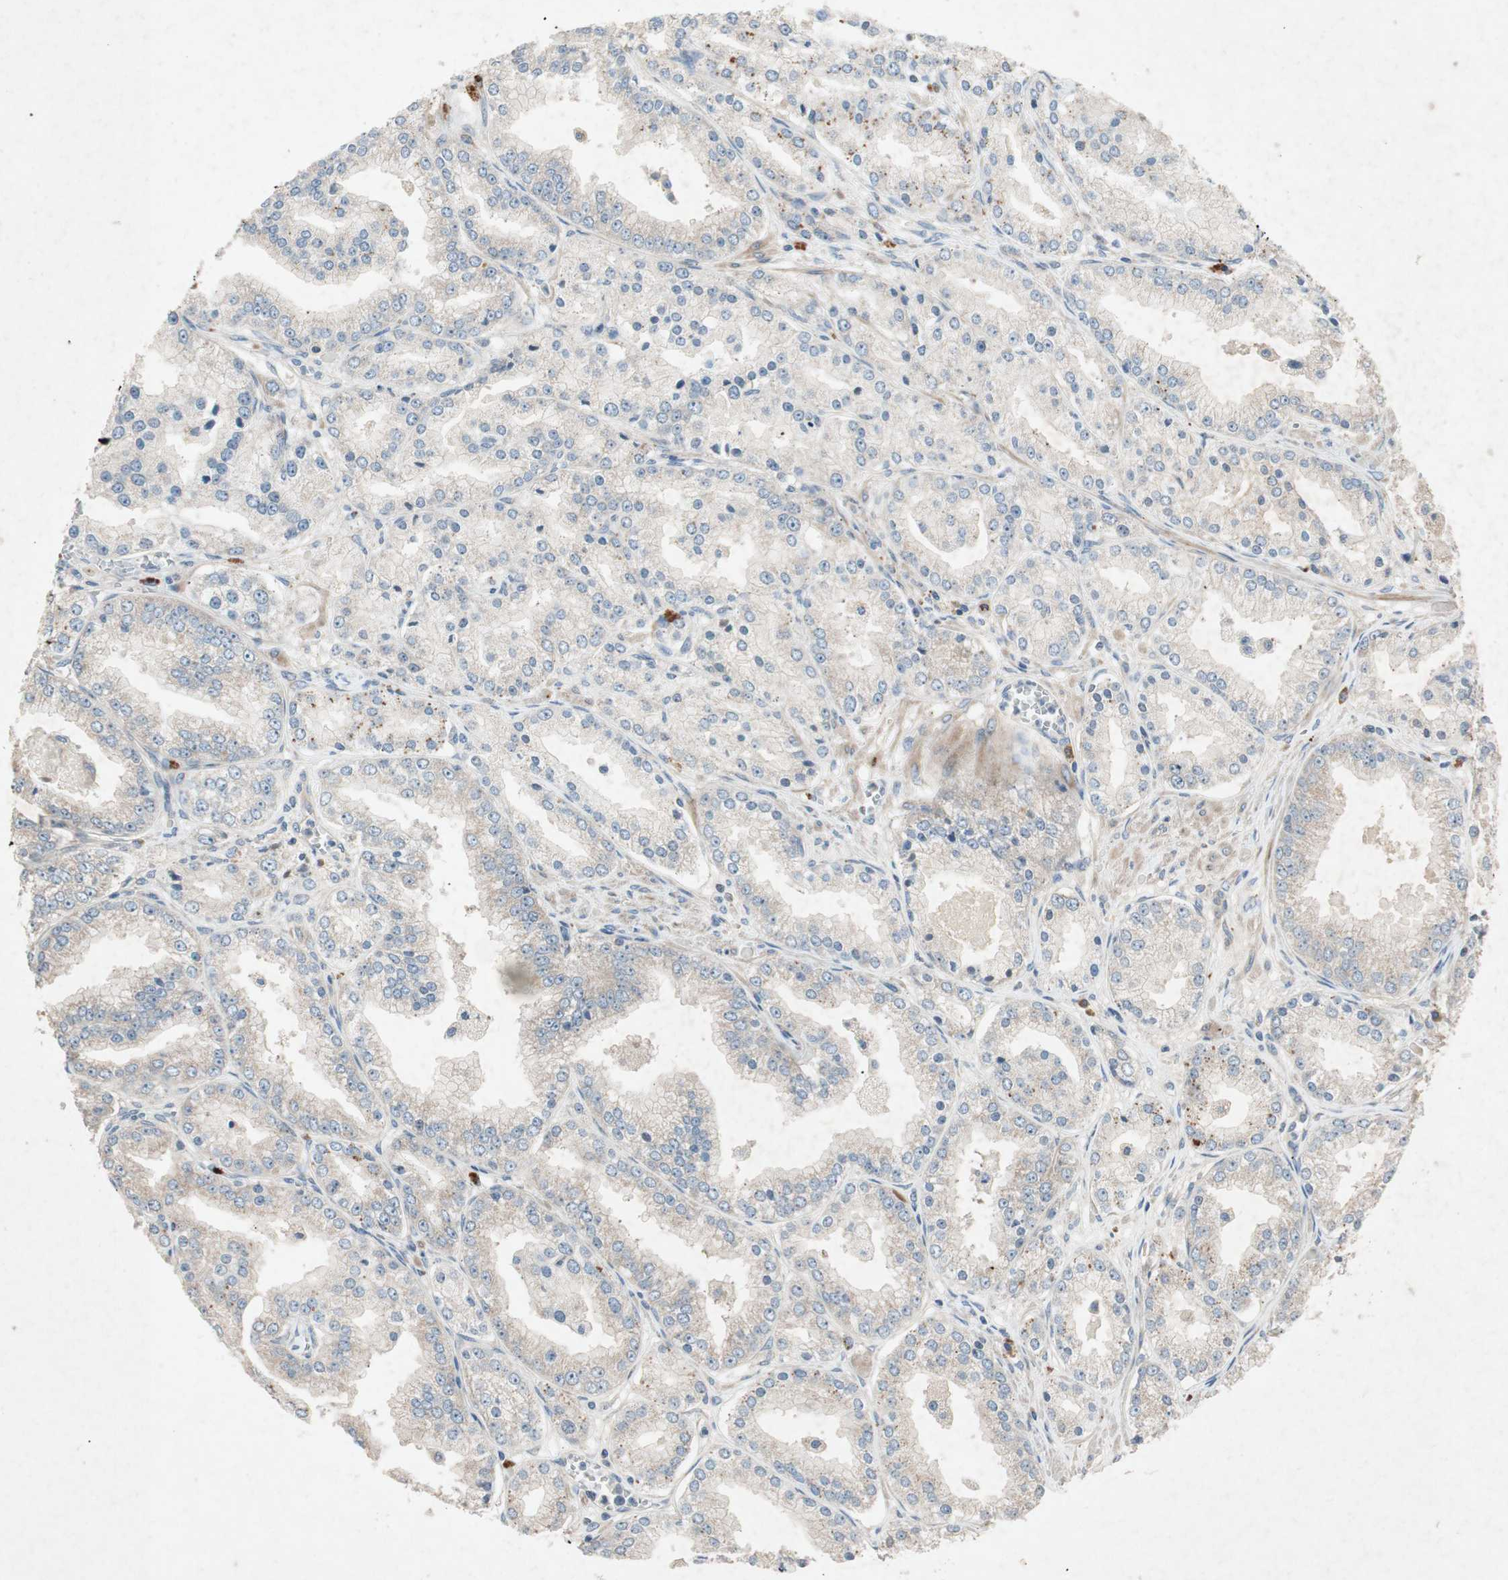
{"staining": {"intensity": "weak", "quantity": "<25%", "location": "cytoplasmic/membranous"}, "tissue": "prostate cancer", "cell_type": "Tumor cells", "image_type": "cancer", "snomed": [{"axis": "morphology", "description": "Adenocarcinoma, High grade"}, {"axis": "topography", "description": "Prostate"}], "caption": "An immunohistochemistry histopathology image of prostate adenocarcinoma (high-grade) is shown. There is no staining in tumor cells of prostate adenocarcinoma (high-grade).", "gene": "APOO", "patient": {"sex": "male", "age": 61}}